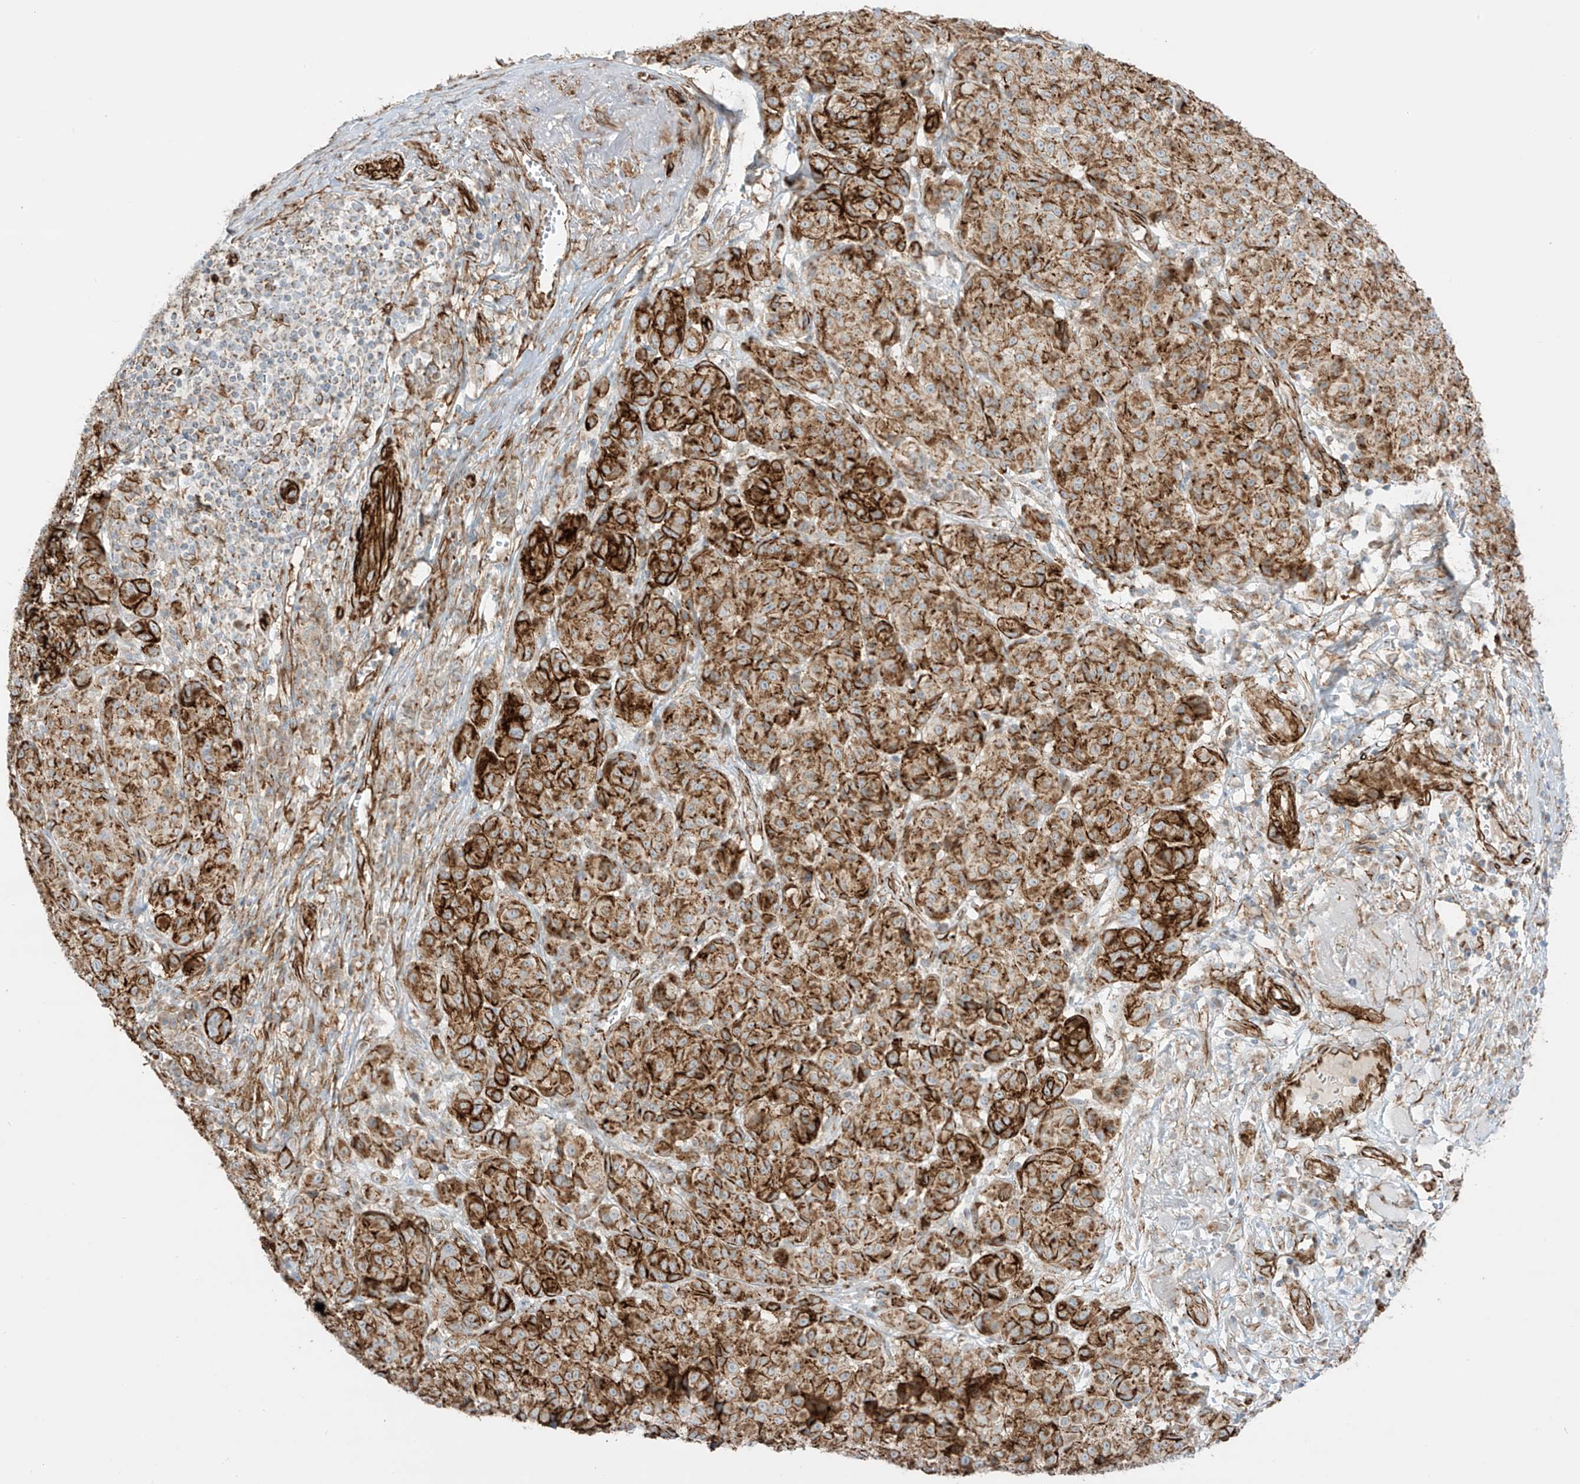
{"staining": {"intensity": "moderate", "quantity": ">75%", "location": "cytoplasmic/membranous"}, "tissue": "melanoma", "cell_type": "Tumor cells", "image_type": "cancer", "snomed": [{"axis": "morphology", "description": "Malignant melanoma, NOS"}, {"axis": "topography", "description": "Skin"}], "caption": "Immunohistochemical staining of malignant melanoma demonstrates moderate cytoplasmic/membranous protein expression in approximately >75% of tumor cells.", "gene": "ABCB7", "patient": {"sex": "male", "age": 73}}